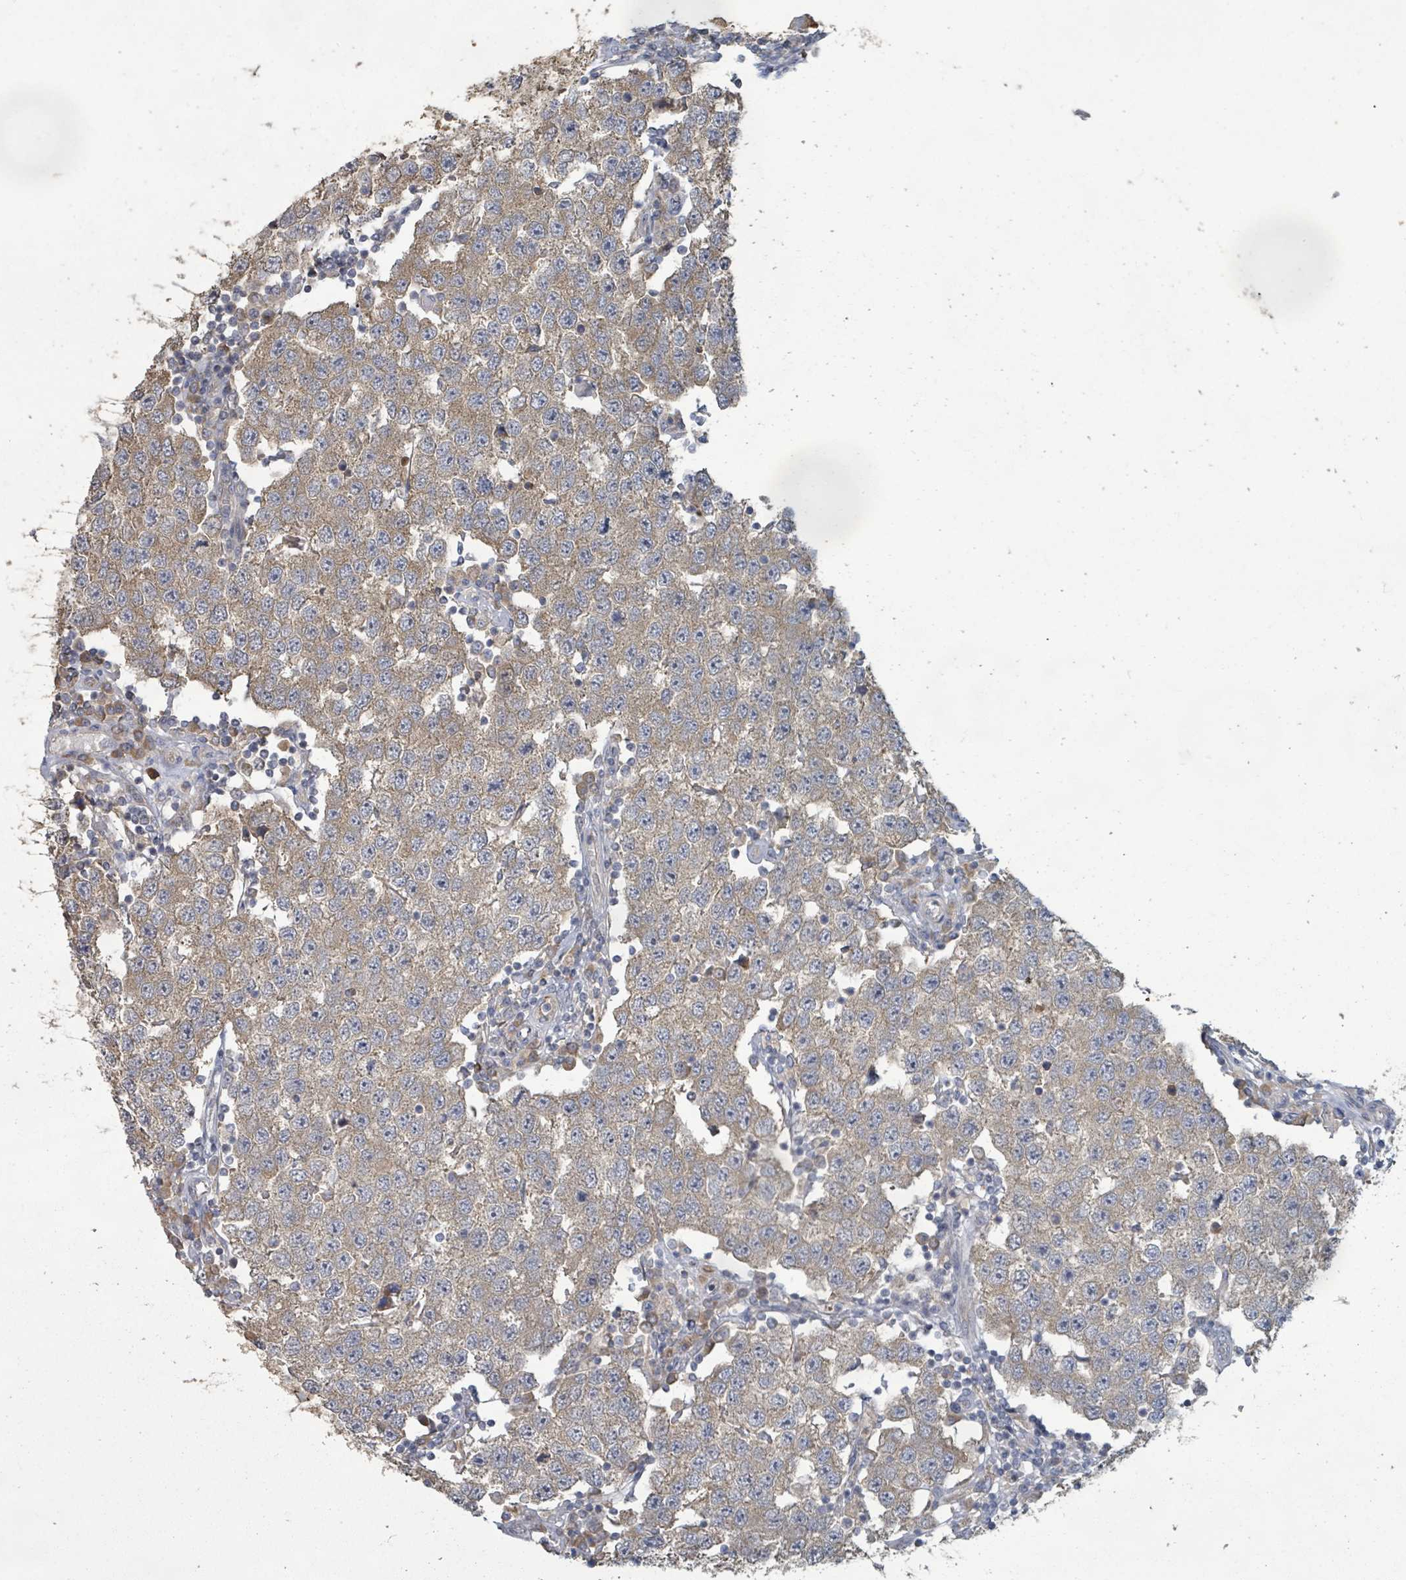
{"staining": {"intensity": "moderate", "quantity": ">75%", "location": "cytoplasmic/membranous"}, "tissue": "testis cancer", "cell_type": "Tumor cells", "image_type": "cancer", "snomed": [{"axis": "morphology", "description": "Seminoma, NOS"}, {"axis": "topography", "description": "Testis"}], "caption": "Immunohistochemistry histopathology image of neoplastic tissue: human testis cancer stained using immunohistochemistry reveals medium levels of moderate protein expression localized specifically in the cytoplasmic/membranous of tumor cells, appearing as a cytoplasmic/membranous brown color.", "gene": "KCNS2", "patient": {"sex": "male", "age": 34}}